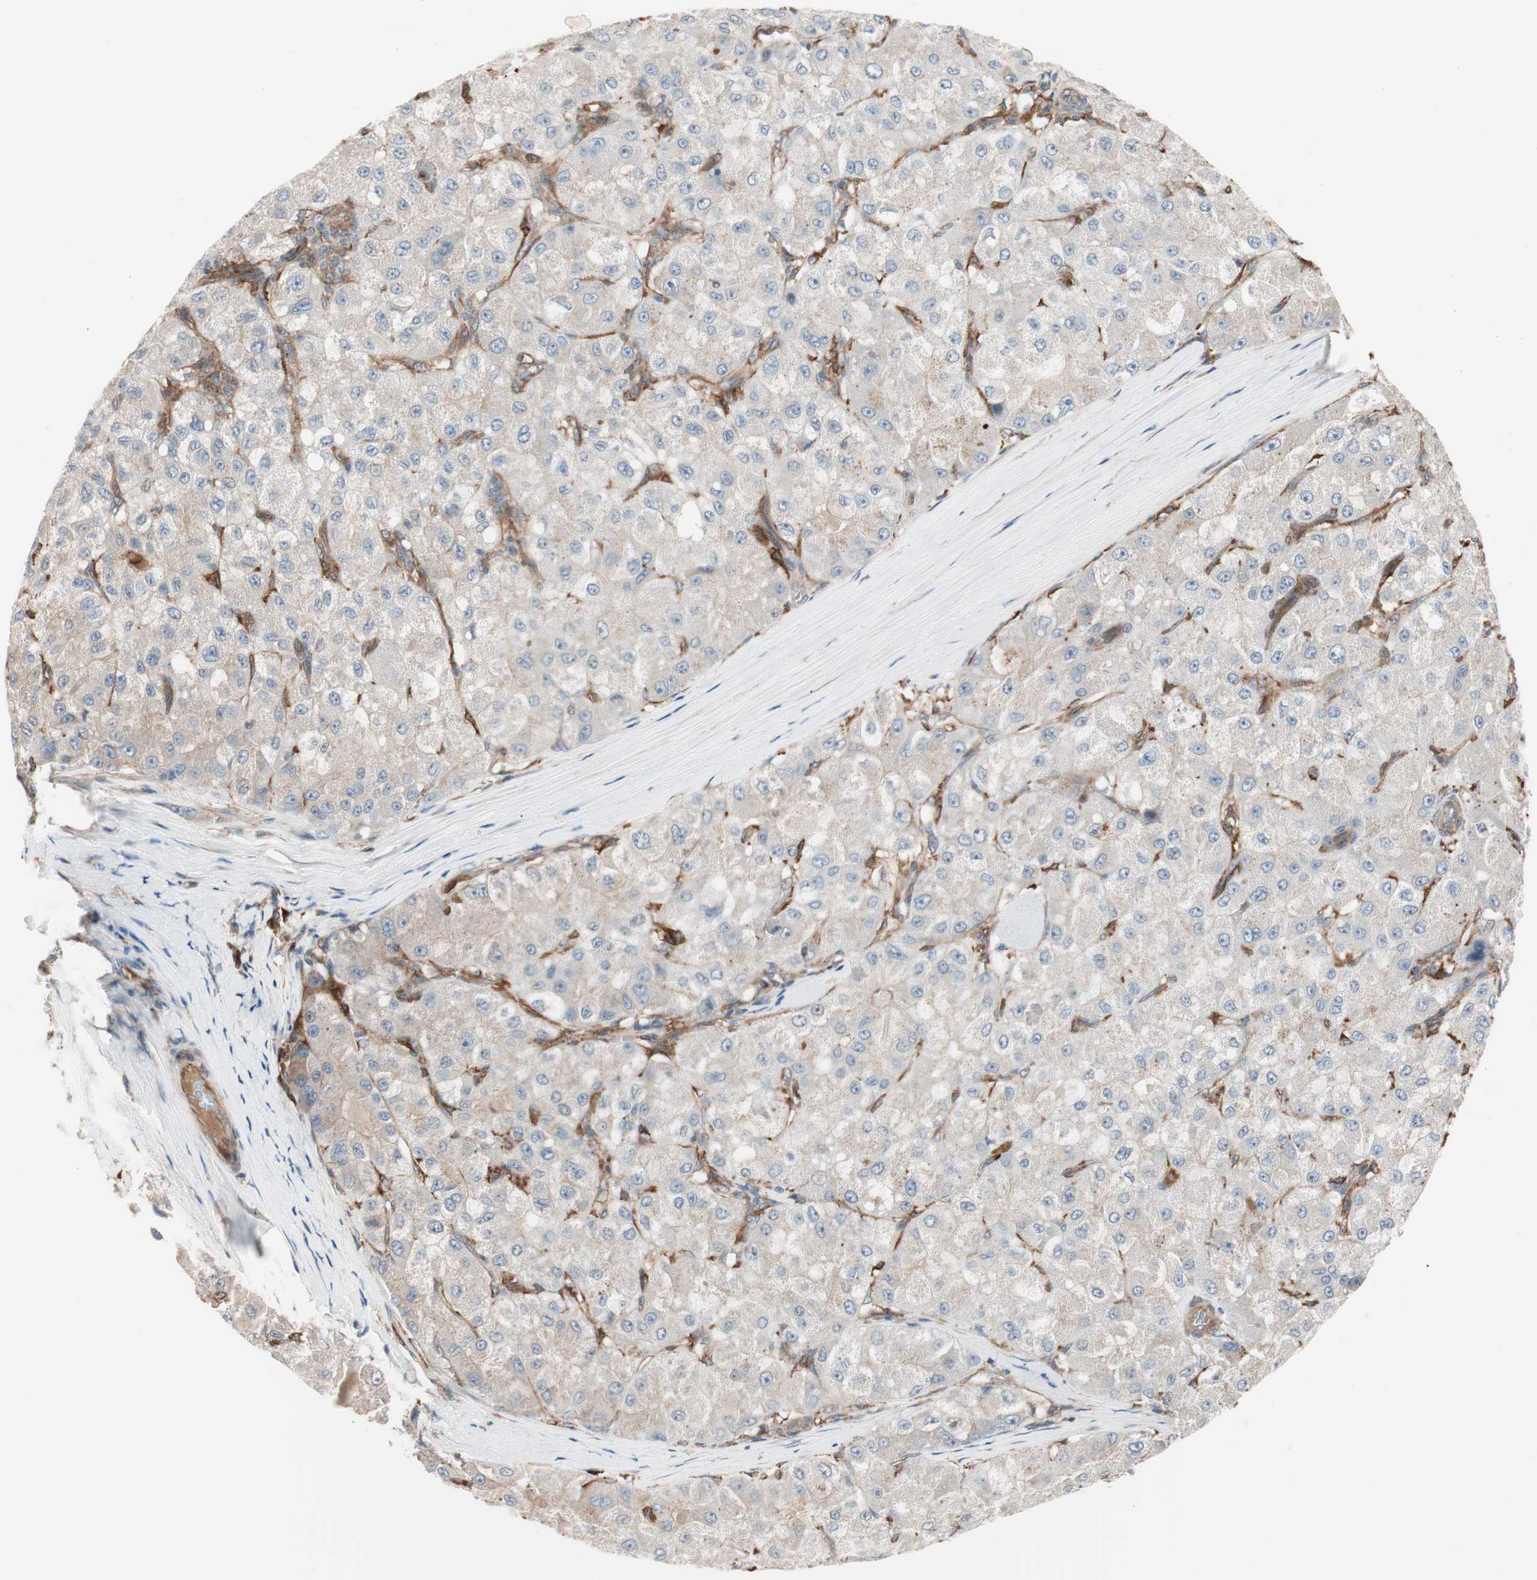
{"staining": {"intensity": "weak", "quantity": ">75%", "location": "cytoplasmic/membranous"}, "tissue": "liver cancer", "cell_type": "Tumor cells", "image_type": "cancer", "snomed": [{"axis": "morphology", "description": "Carcinoma, Hepatocellular, NOS"}, {"axis": "topography", "description": "Liver"}], "caption": "Immunohistochemical staining of liver cancer (hepatocellular carcinoma) displays weak cytoplasmic/membranous protein staining in approximately >75% of tumor cells.", "gene": "STAB1", "patient": {"sex": "male", "age": 80}}